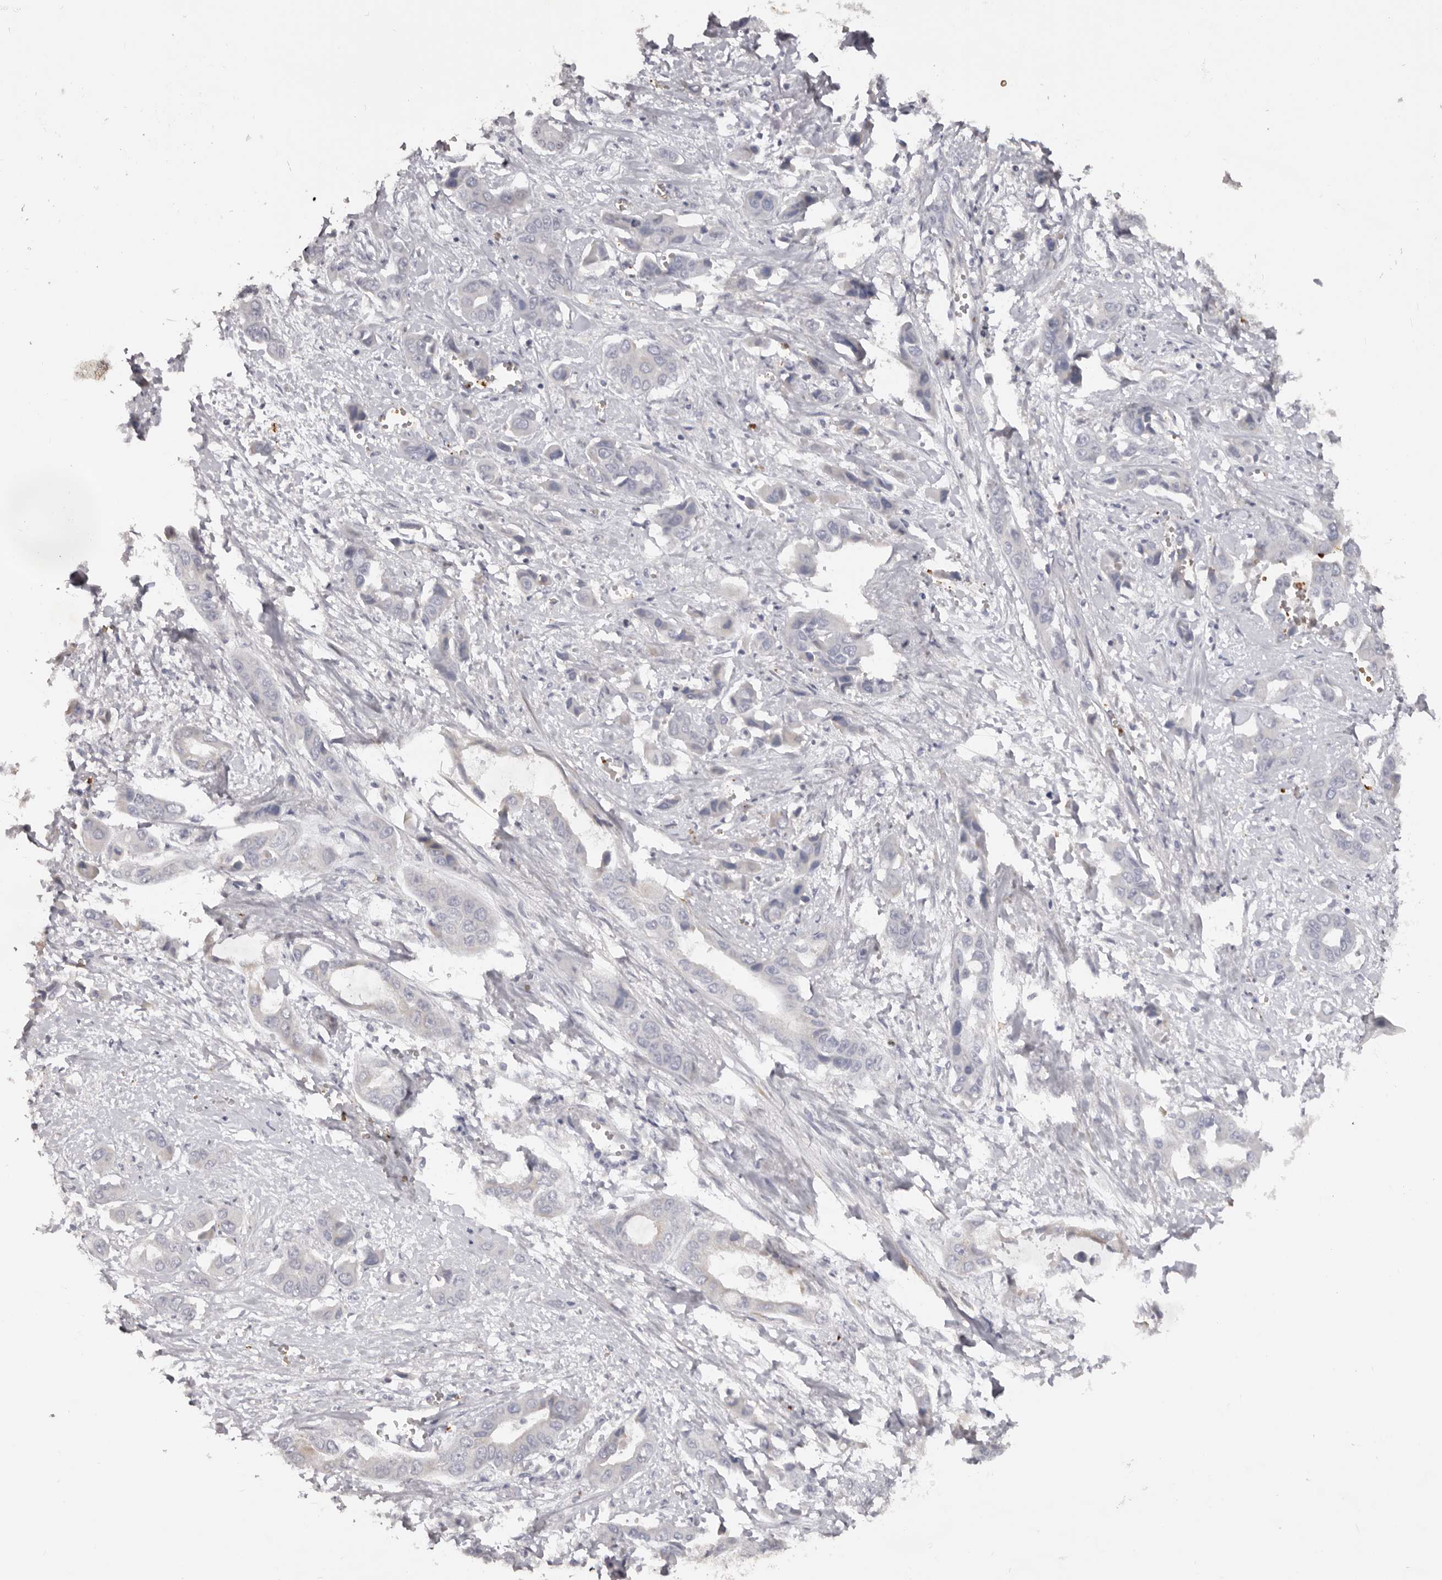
{"staining": {"intensity": "negative", "quantity": "none", "location": "none"}, "tissue": "liver cancer", "cell_type": "Tumor cells", "image_type": "cancer", "snomed": [{"axis": "morphology", "description": "Cholangiocarcinoma"}, {"axis": "topography", "description": "Liver"}], "caption": "DAB (3,3'-diaminobenzidine) immunohistochemical staining of human liver cancer (cholangiocarcinoma) displays no significant positivity in tumor cells. (DAB (3,3'-diaminobenzidine) immunohistochemistry with hematoxylin counter stain).", "gene": "TNR", "patient": {"sex": "female", "age": 52}}